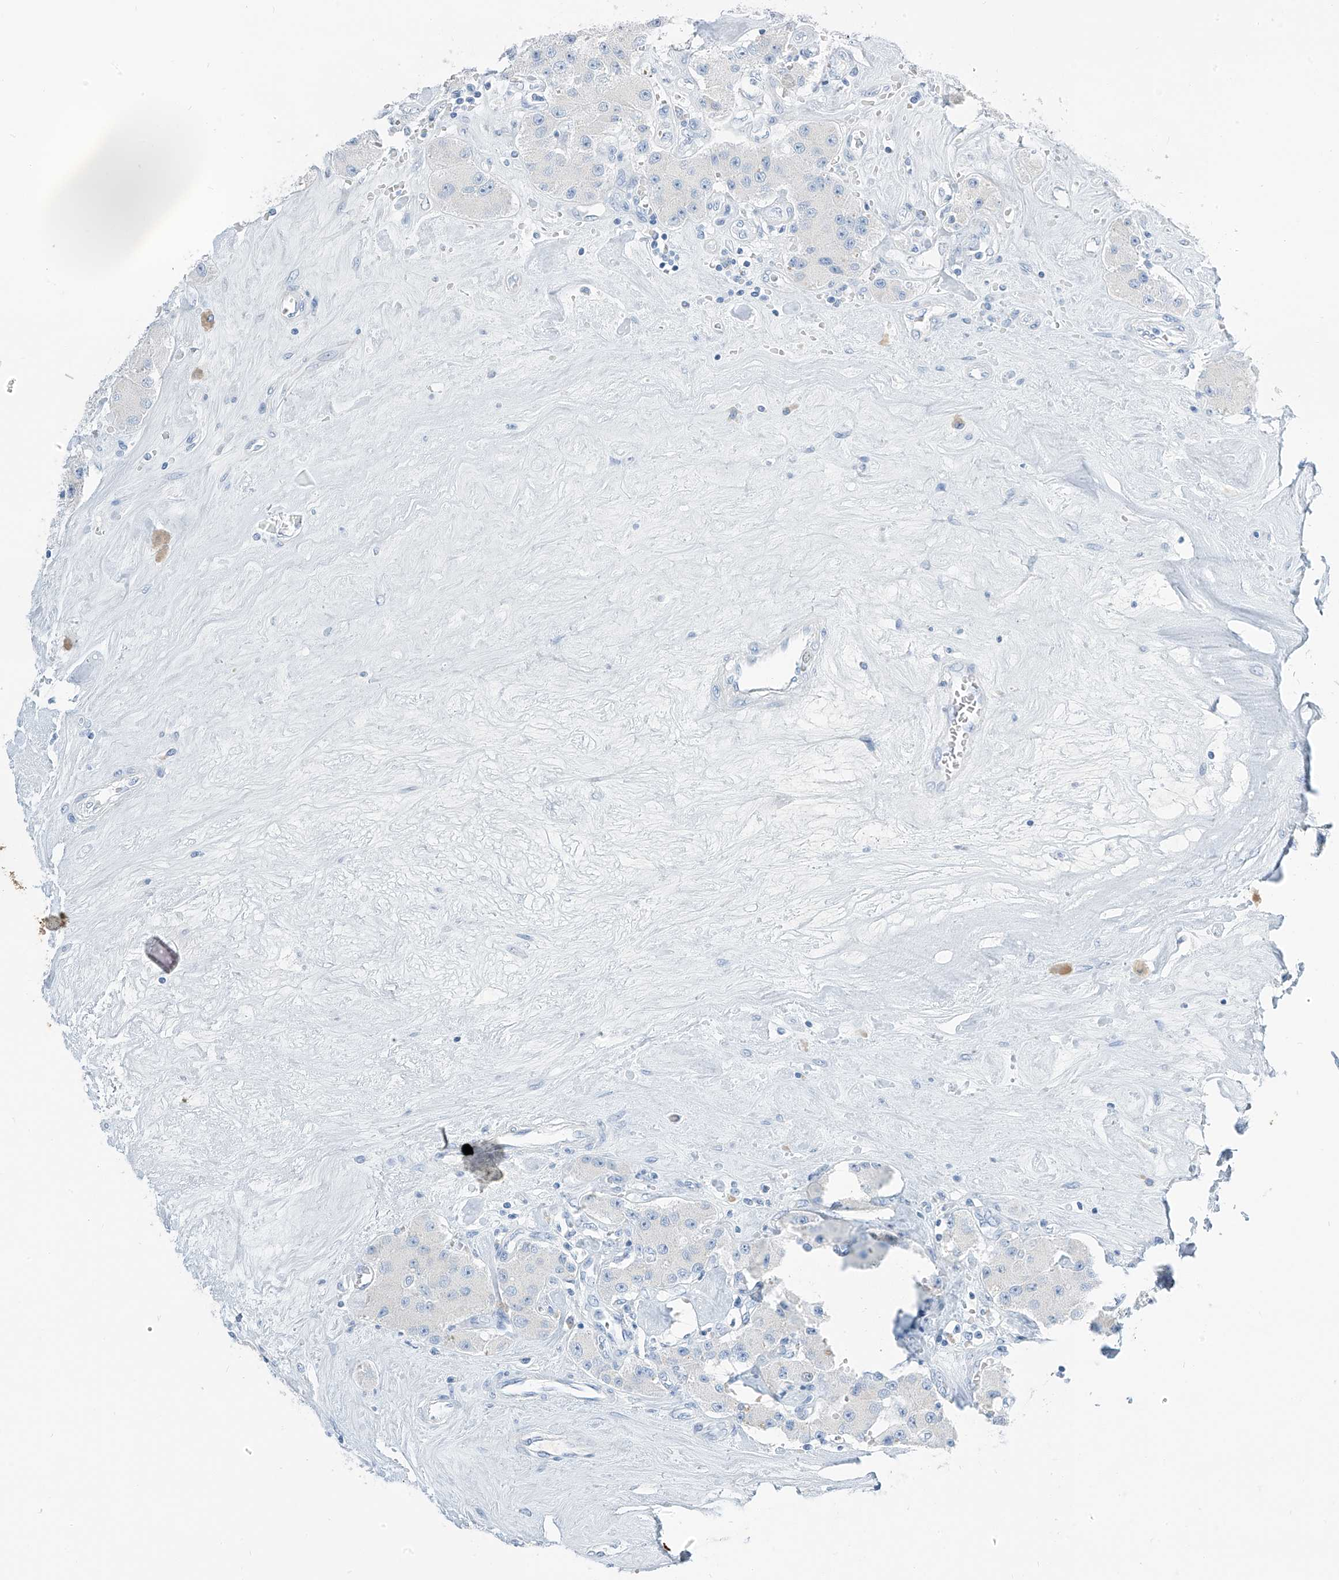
{"staining": {"intensity": "negative", "quantity": "none", "location": "none"}, "tissue": "carcinoid", "cell_type": "Tumor cells", "image_type": "cancer", "snomed": [{"axis": "morphology", "description": "Carcinoid, malignant, NOS"}, {"axis": "topography", "description": "Pancreas"}], "caption": "High power microscopy histopathology image of an immunohistochemistry (IHC) histopathology image of carcinoid (malignant), revealing no significant expression in tumor cells.", "gene": "SGO2", "patient": {"sex": "male", "age": 41}}